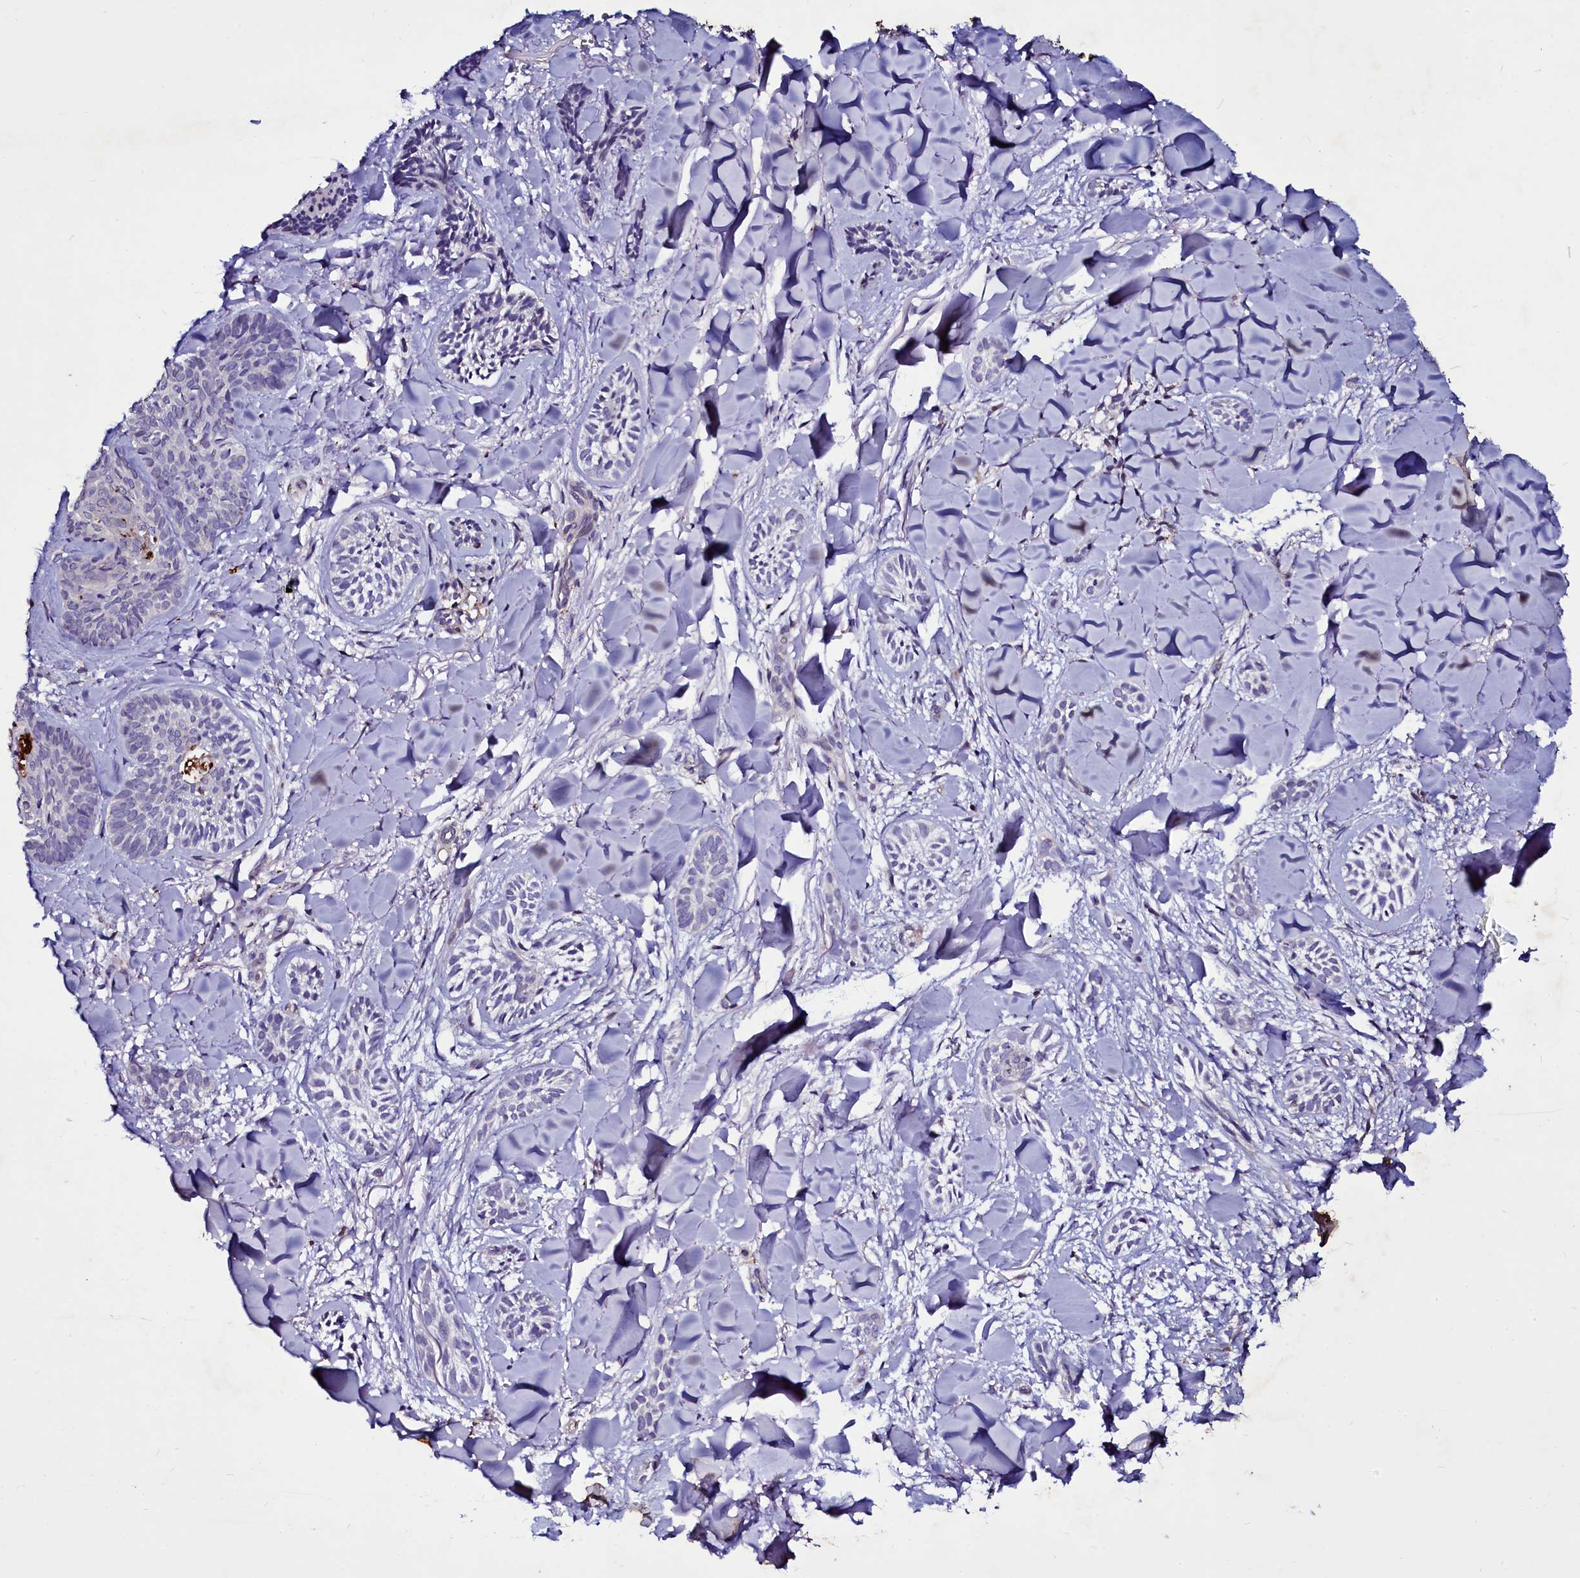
{"staining": {"intensity": "negative", "quantity": "none", "location": "none"}, "tissue": "skin cancer", "cell_type": "Tumor cells", "image_type": "cancer", "snomed": [{"axis": "morphology", "description": "Basal cell carcinoma"}, {"axis": "topography", "description": "Skin"}], "caption": "Immunohistochemistry (IHC) image of basal cell carcinoma (skin) stained for a protein (brown), which demonstrates no staining in tumor cells.", "gene": "SELENOT", "patient": {"sex": "female", "age": 59}}